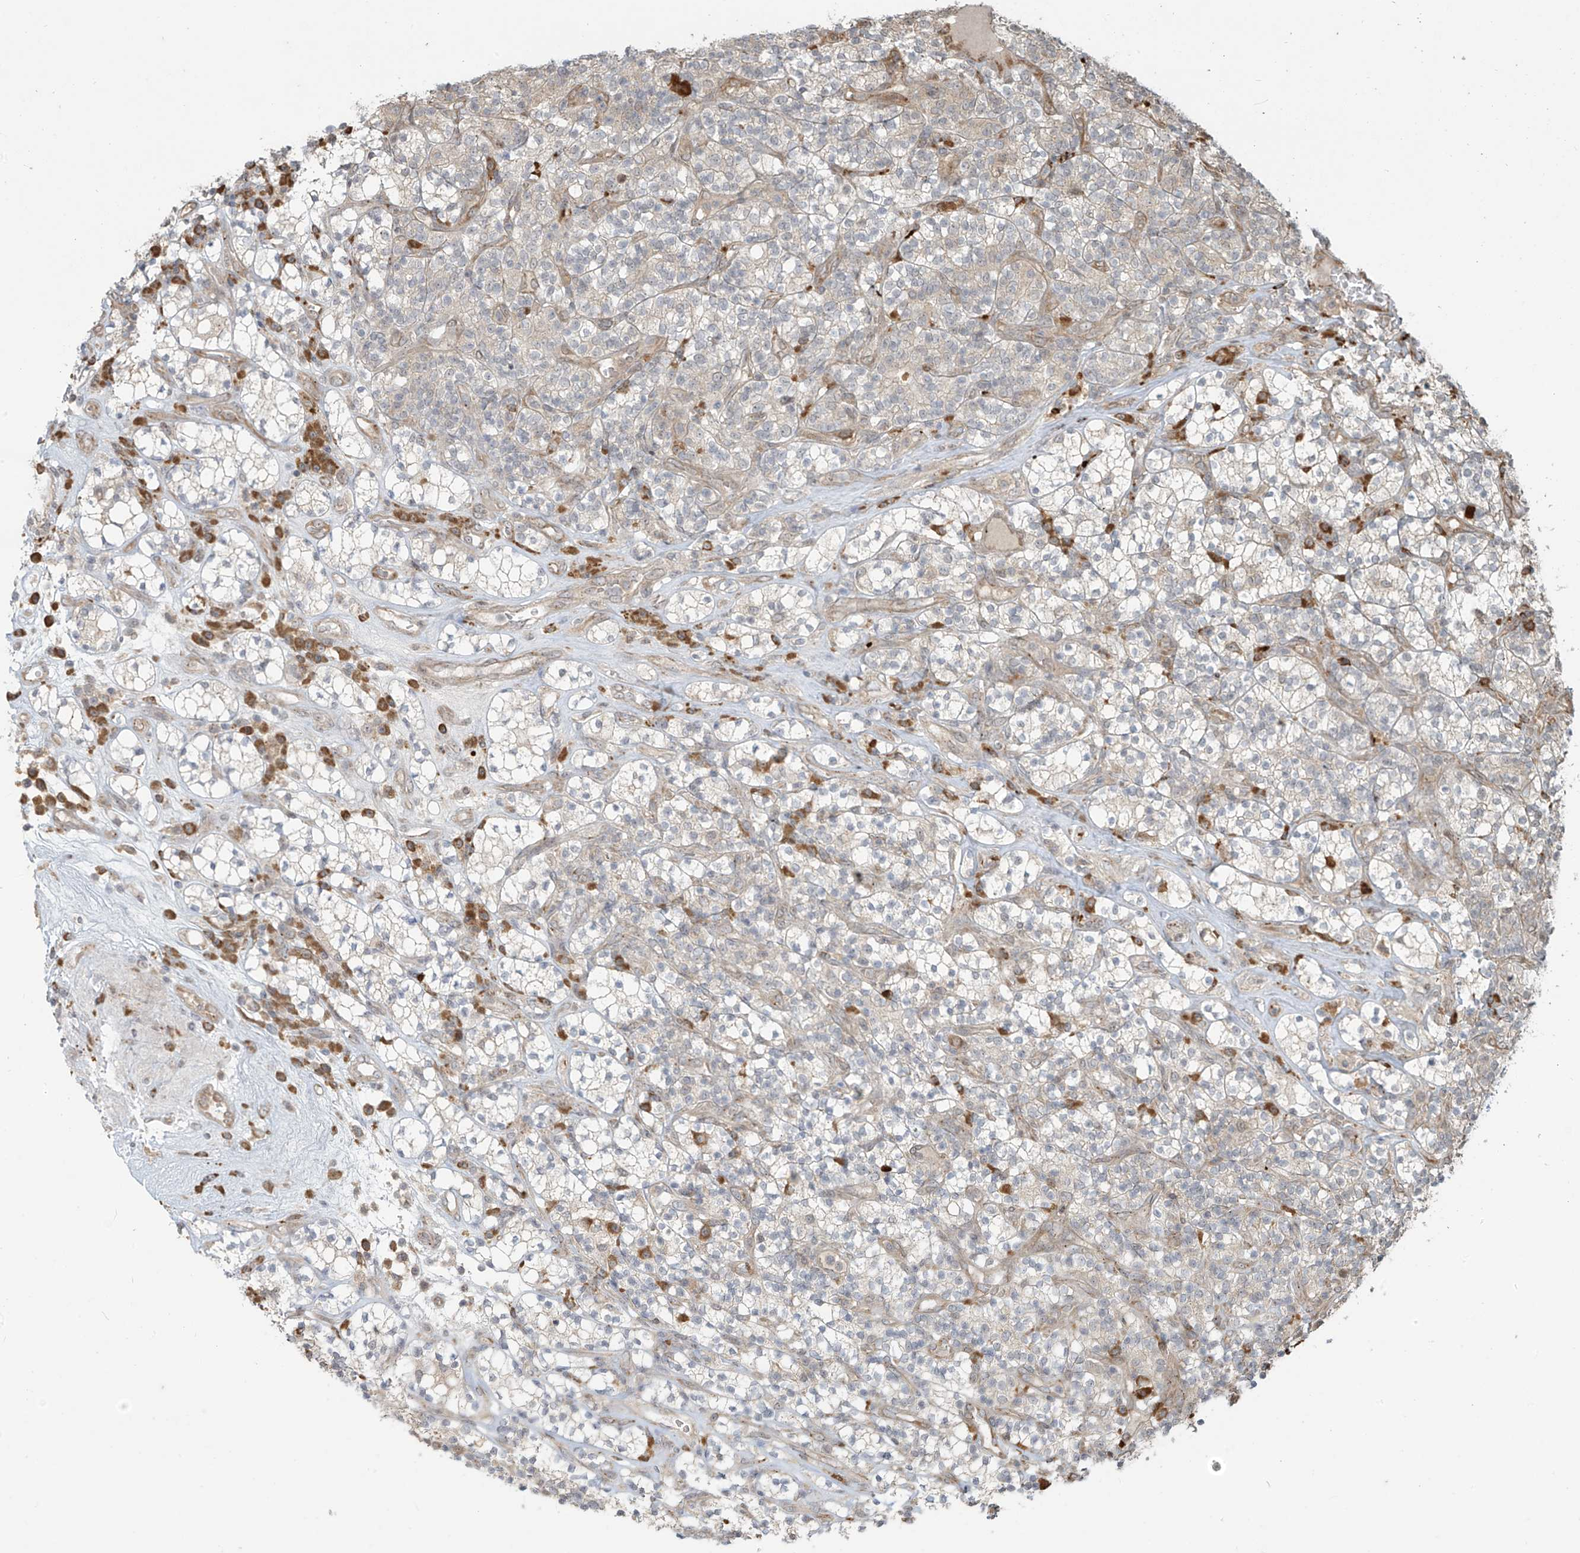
{"staining": {"intensity": "negative", "quantity": "none", "location": "none"}, "tissue": "renal cancer", "cell_type": "Tumor cells", "image_type": "cancer", "snomed": [{"axis": "morphology", "description": "Adenocarcinoma, NOS"}, {"axis": "topography", "description": "Kidney"}], "caption": "Immunohistochemistry (IHC) image of renal cancer stained for a protein (brown), which displays no staining in tumor cells. (DAB (3,3'-diaminobenzidine) immunohistochemistry visualized using brightfield microscopy, high magnification).", "gene": "PLEKHM3", "patient": {"sex": "male", "age": 77}}